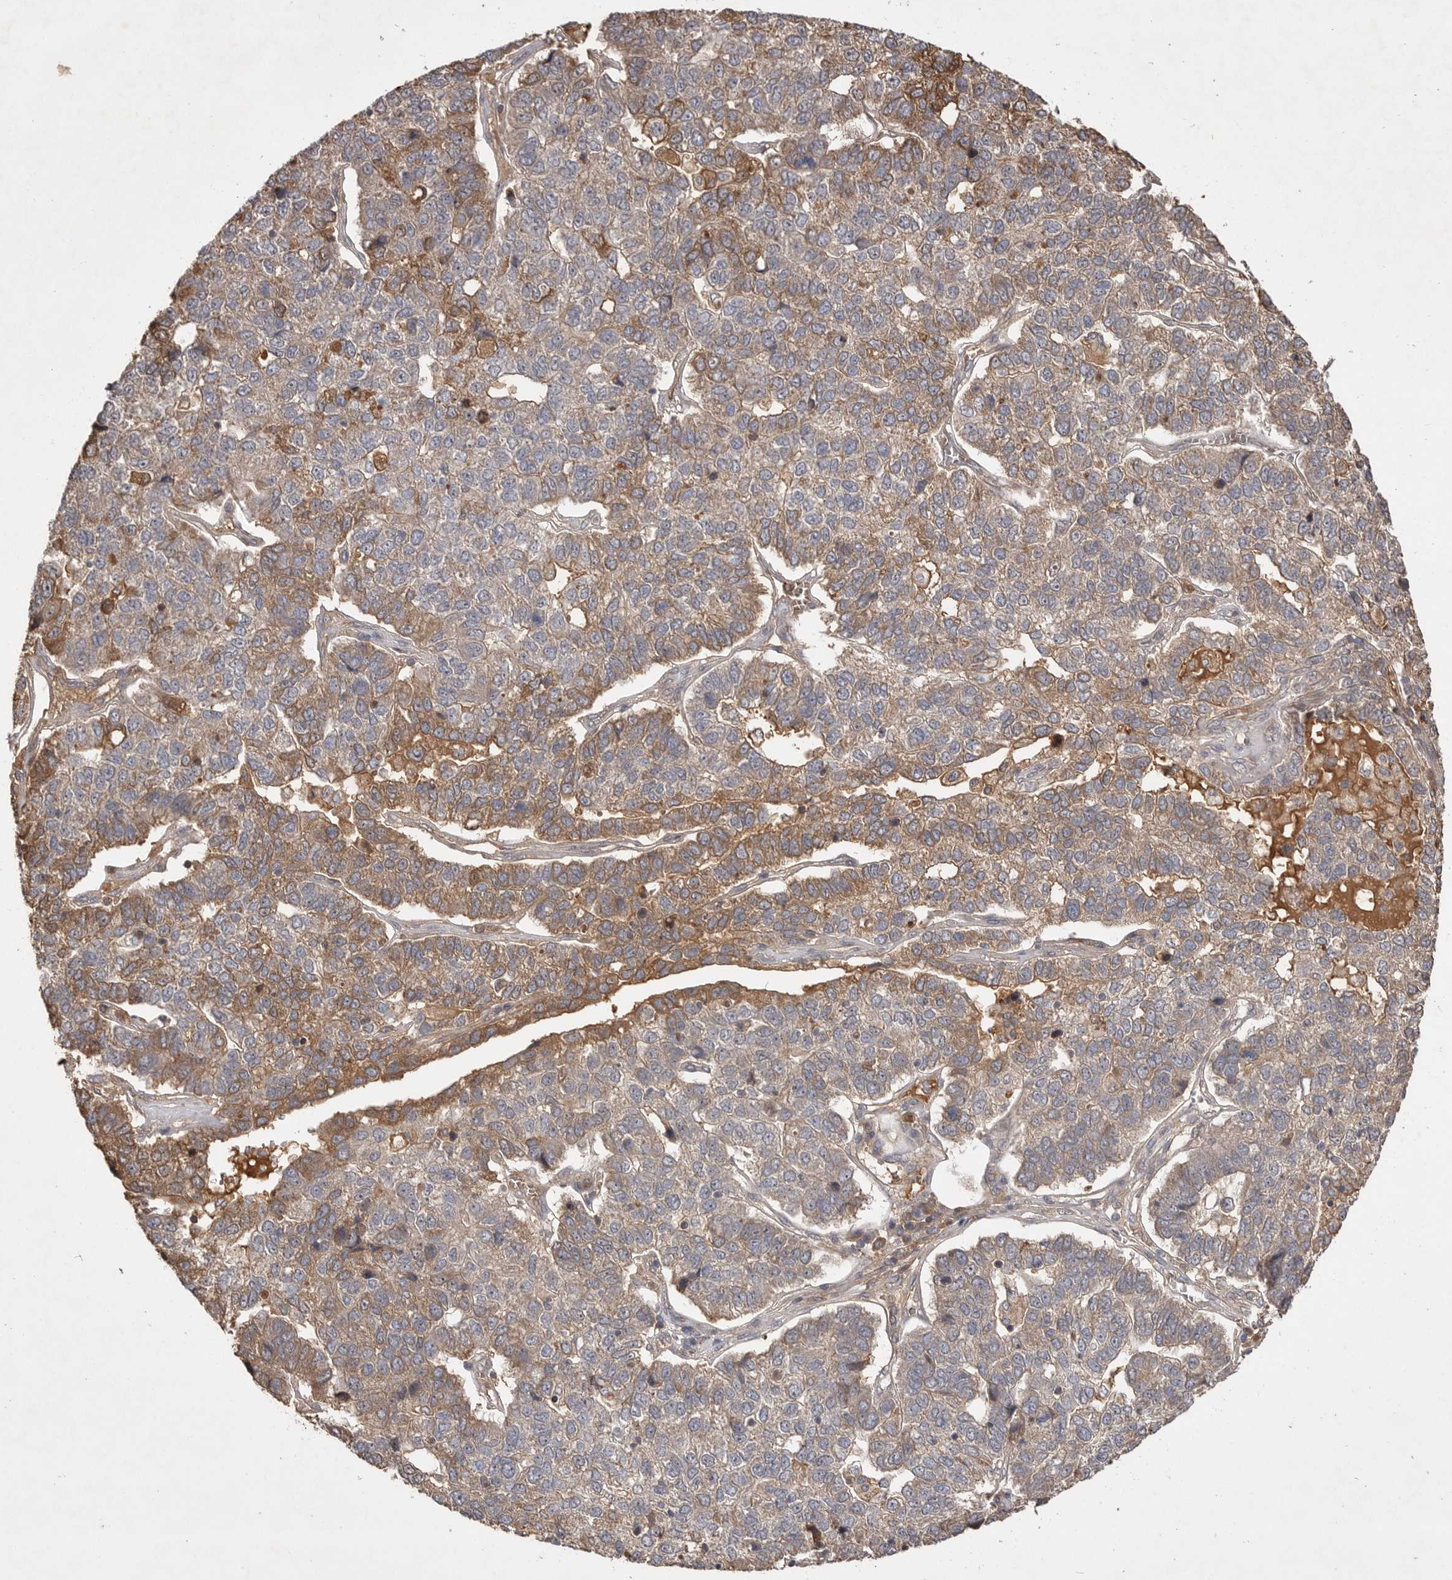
{"staining": {"intensity": "moderate", "quantity": "25%-75%", "location": "cytoplasmic/membranous"}, "tissue": "pancreatic cancer", "cell_type": "Tumor cells", "image_type": "cancer", "snomed": [{"axis": "morphology", "description": "Adenocarcinoma, NOS"}, {"axis": "topography", "description": "Pancreas"}], "caption": "DAB immunohistochemical staining of human pancreatic cancer reveals moderate cytoplasmic/membranous protein staining in approximately 25%-75% of tumor cells.", "gene": "VN1R4", "patient": {"sex": "female", "age": 61}}